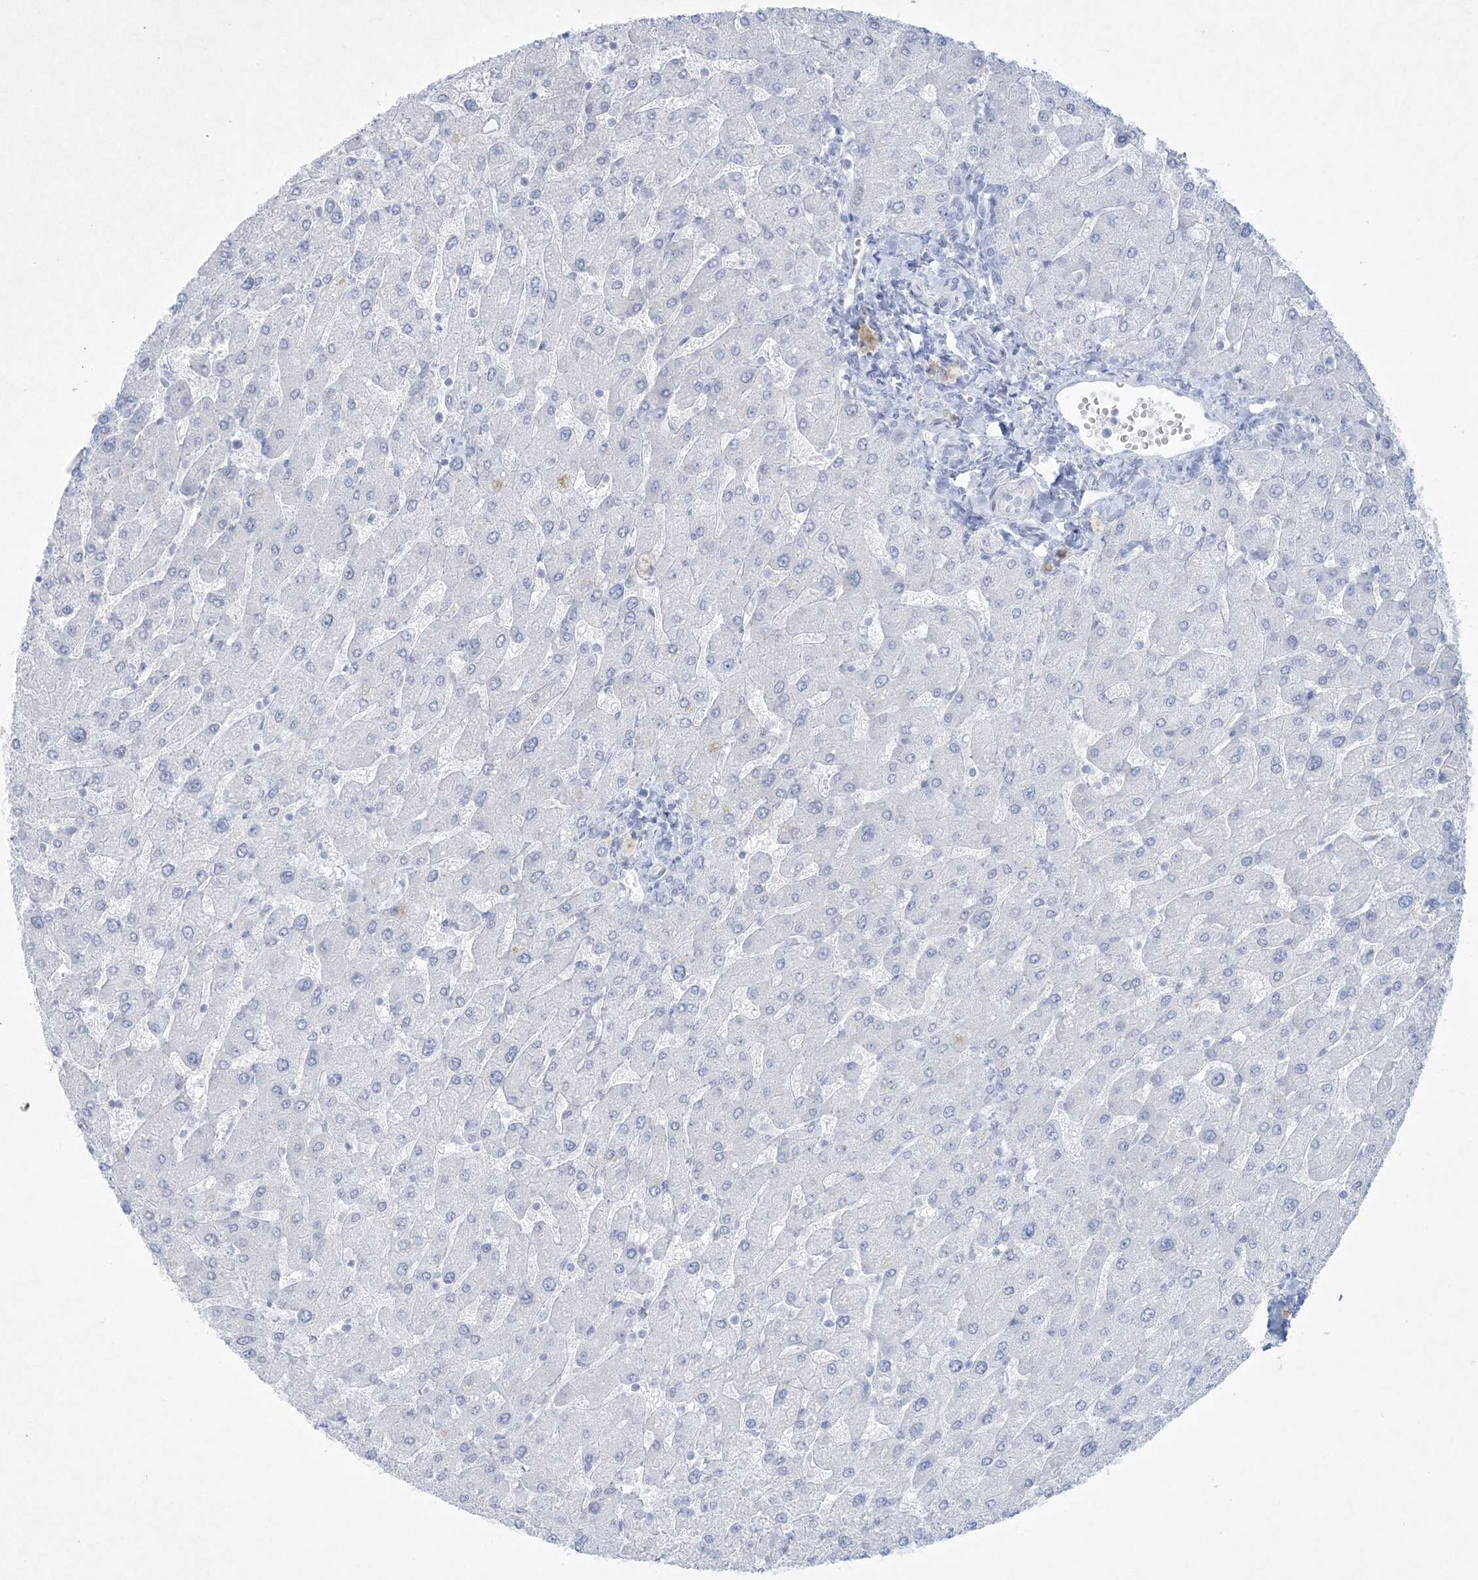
{"staining": {"intensity": "negative", "quantity": "none", "location": "none"}, "tissue": "liver", "cell_type": "Cholangiocytes", "image_type": "normal", "snomed": [{"axis": "morphology", "description": "Normal tissue, NOS"}, {"axis": "topography", "description": "Liver"}], "caption": "A histopathology image of liver stained for a protein demonstrates no brown staining in cholangiocytes.", "gene": "CCDC24", "patient": {"sex": "male", "age": 55}}